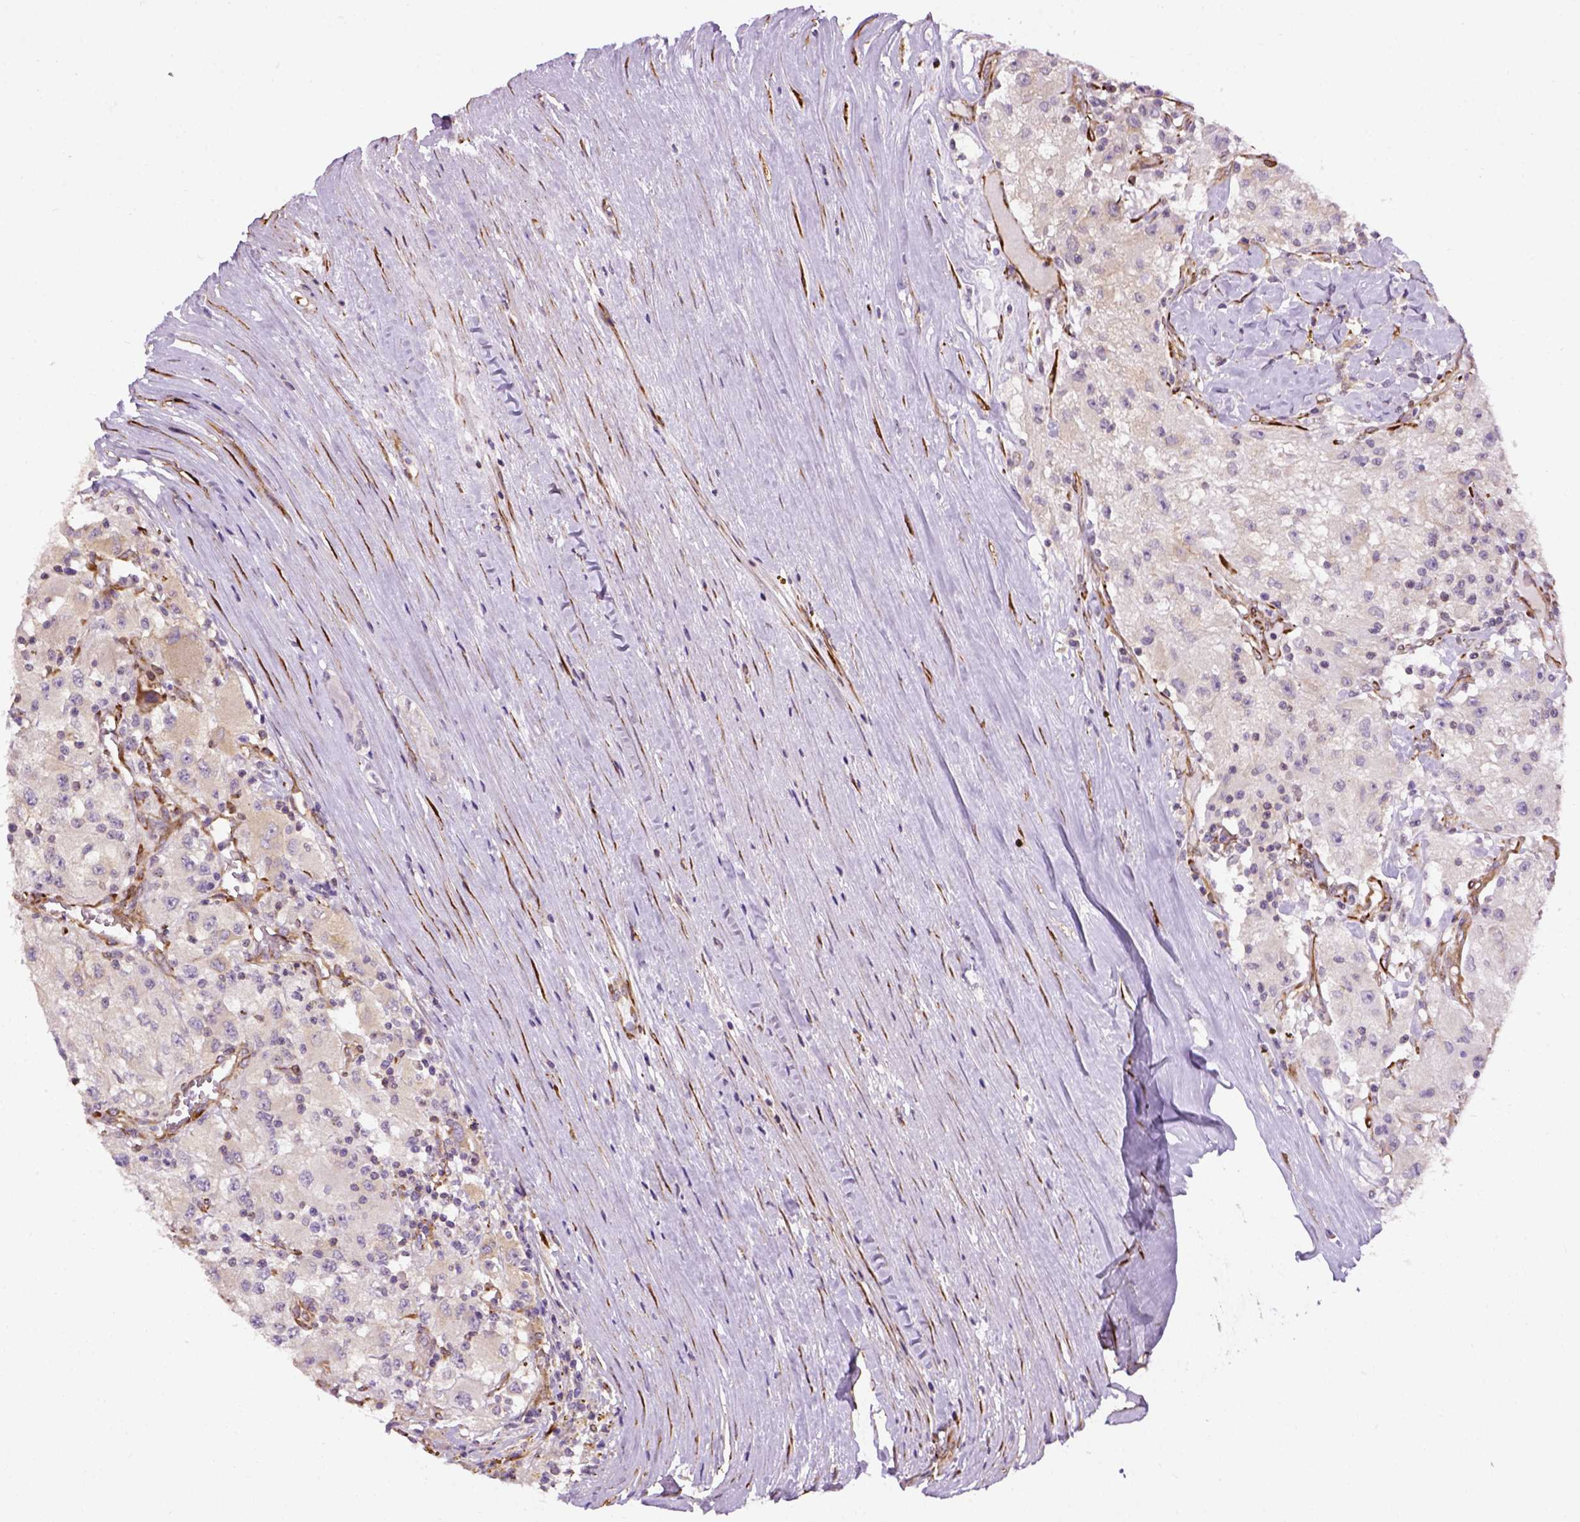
{"staining": {"intensity": "negative", "quantity": "none", "location": "none"}, "tissue": "renal cancer", "cell_type": "Tumor cells", "image_type": "cancer", "snomed": [{"axis": "morphology", "description": "Adenocarcinoma, NOS"}, {"axis": "topography", "description": "Kidney"}], "caption": "Tumor cells show no significant protein positivity in renal cancer.", "gene": "KAZN", "patient": {"sex": "female", "age": 67}}